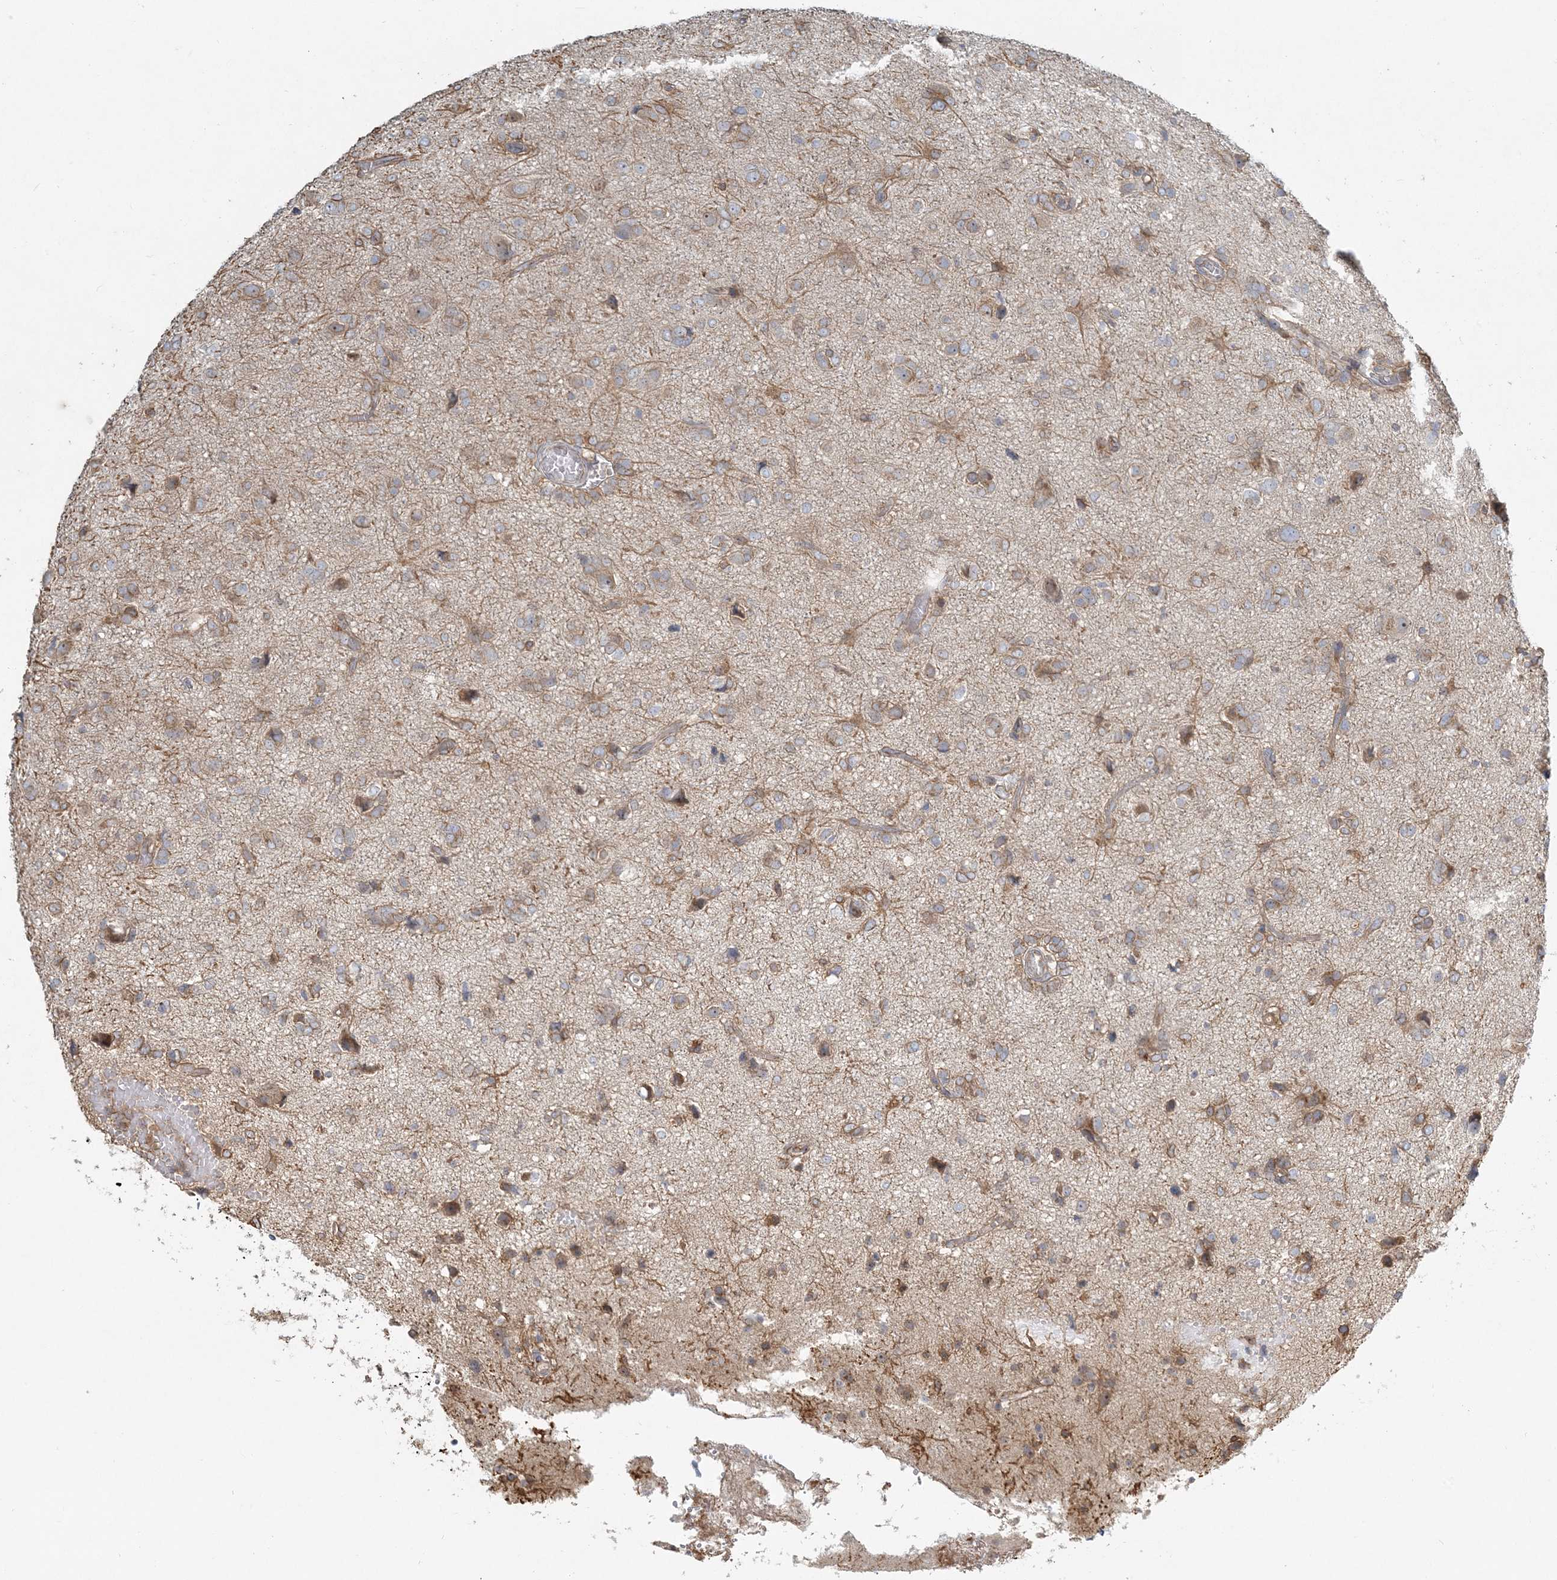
{"staining": {"intensity": "weak", "quantity": "<25%", "location": "cytoplasmic/membranous"}, "tissue": "glioma", "cell_type": "Tumor cells", "image_type": "cancer", "snomed": [{"axis": "morphology", "description": "Glioma, malignant, High grade"}, {"axis": "topography", "description": "Brain"}], "caption": "Malignant glioma (high-grade) stained for a protein using immunohistochemistry (IHC) displays no positivity tumor cells.", "gene": "AP1AR", "patient": {"sex": "female", "age": 59}}